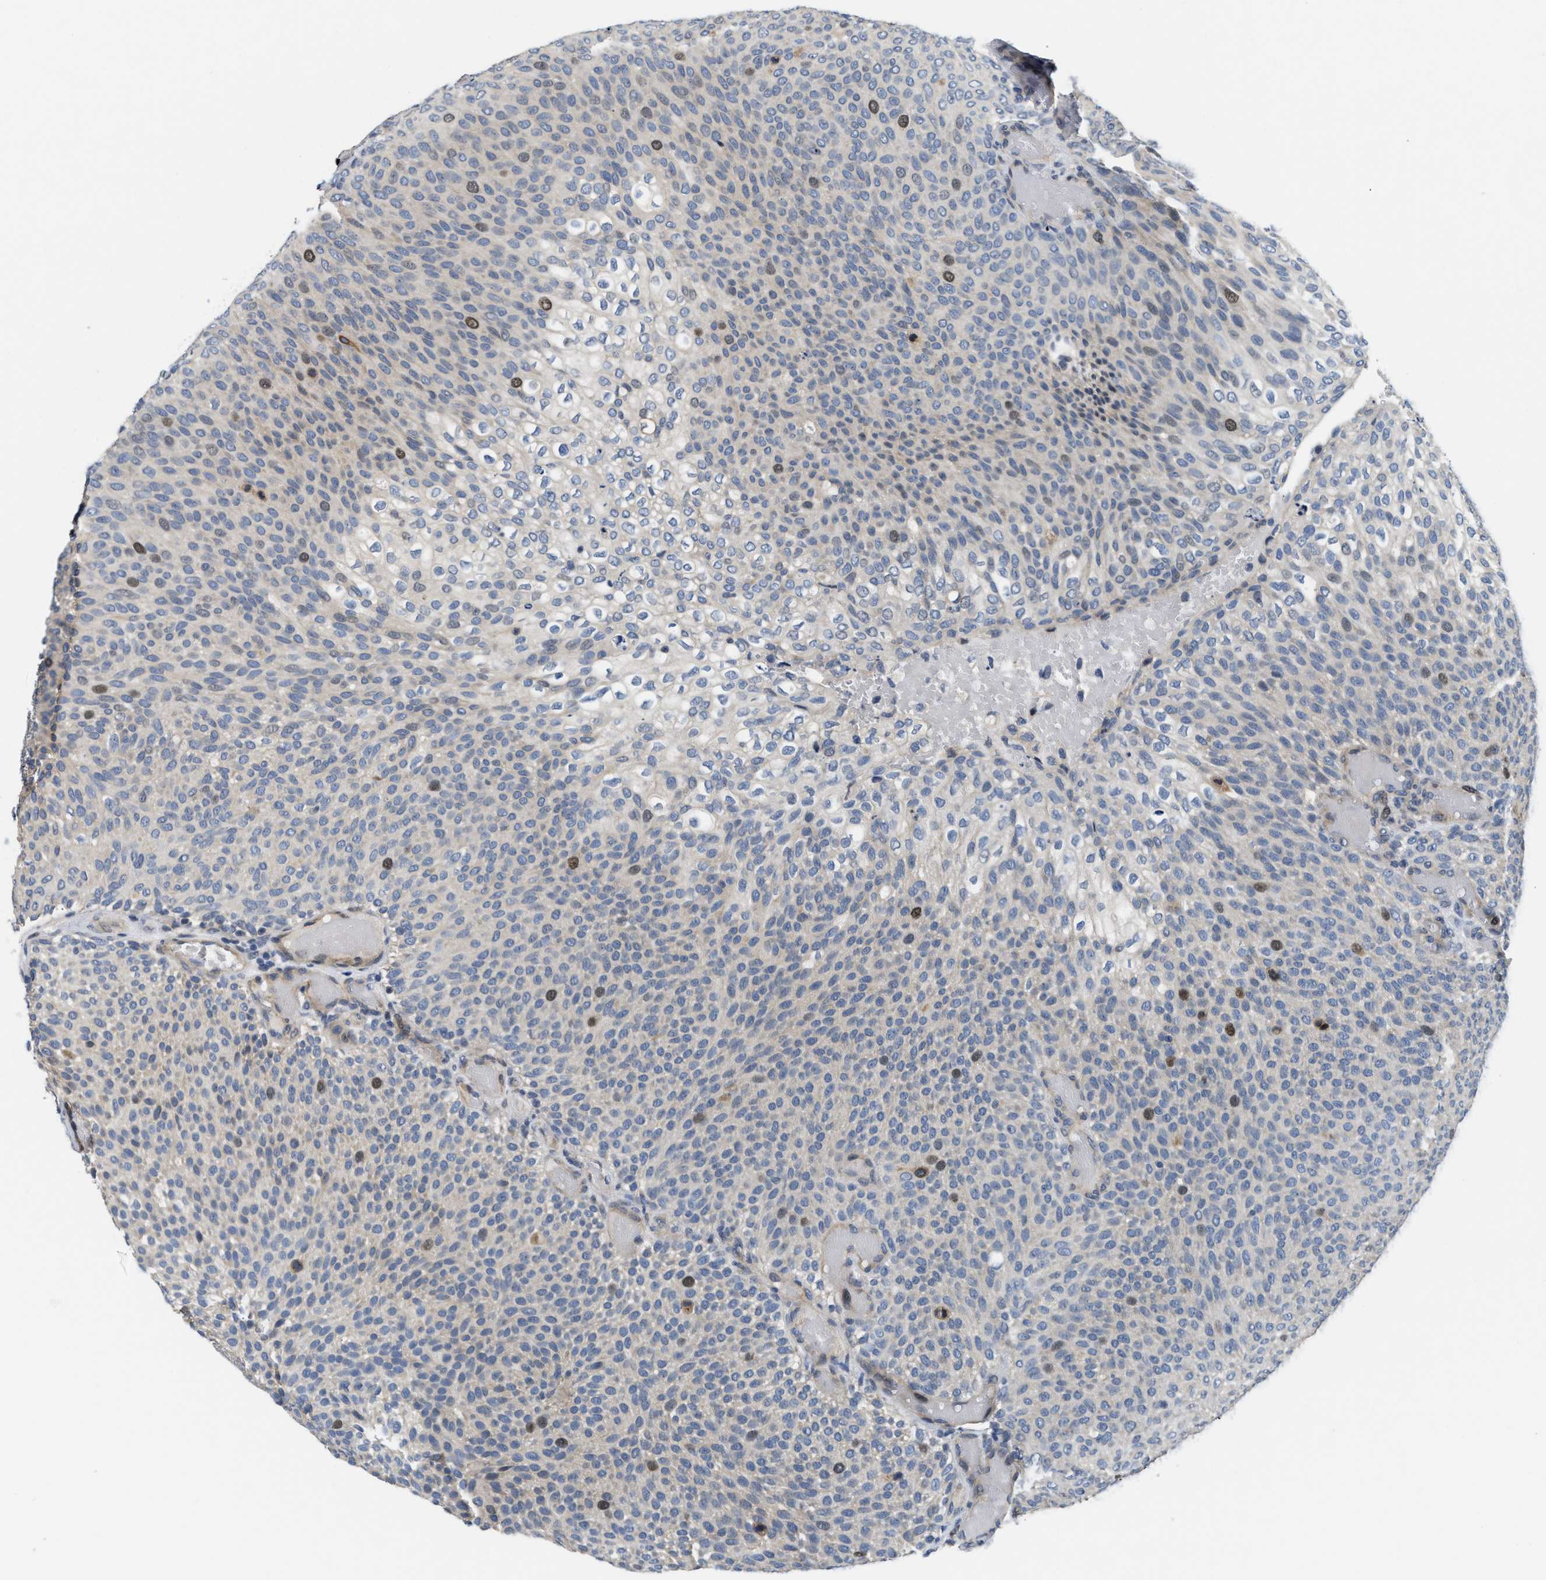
{"staining": {"intensity": "moderate", "quantity": "<25%", "location": "nuclear"}, "tissue": "urothelial cancer", "cell_type": "Tumor cells", "image_type": "cancer", "snomed": [{"axis": "morphology", "description": "Urothelial carcinoma, Low grade"}, {"axis": "topography", "description": "Urinary bladder"}], "caption": "Protein staining displays moderate nuclear positivity in approximately <25% of tumor cells in urothelial cancer.", "gene": "CLGN", "patient": {"sex": "male", "age": 78}}